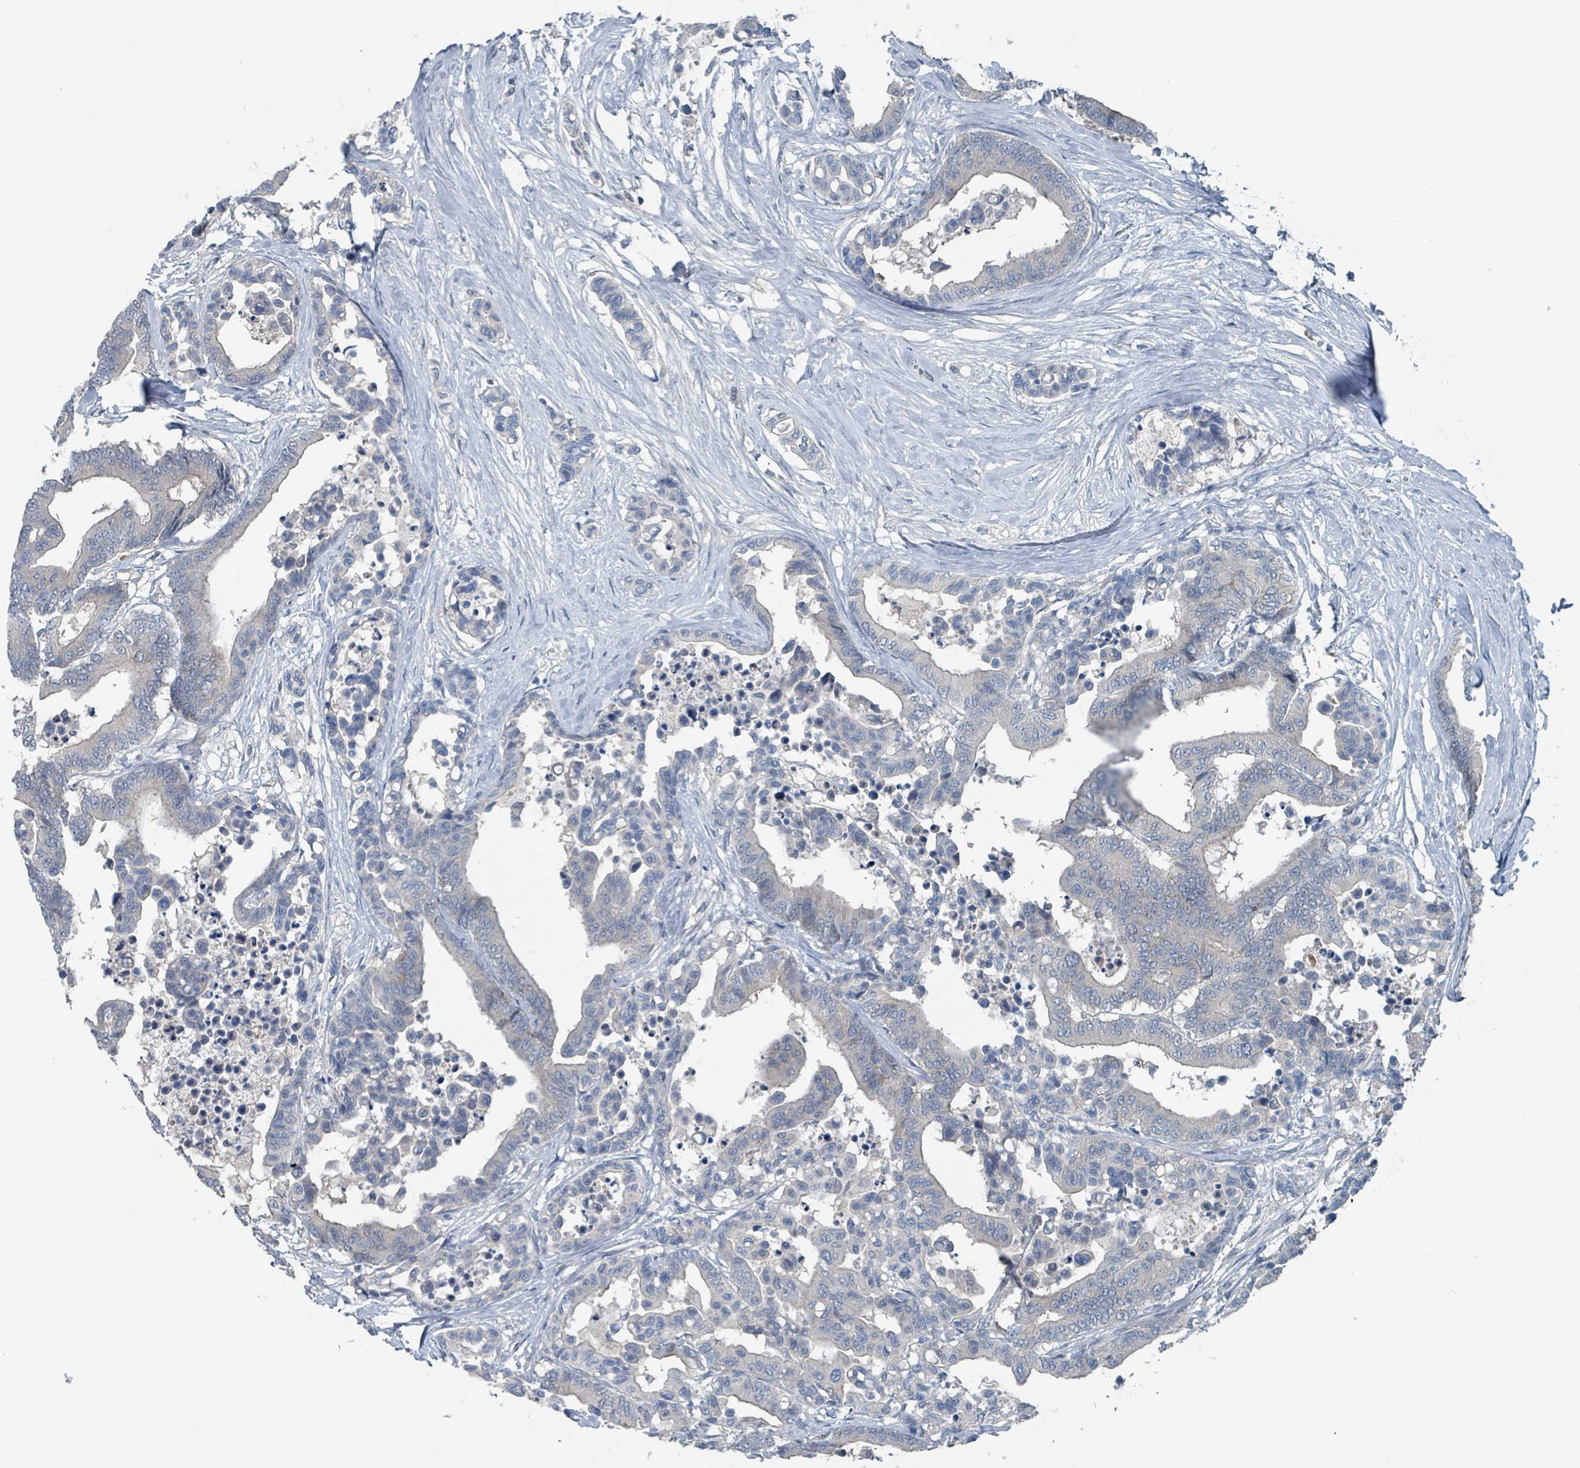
{"staining": {"intensity": "negative", "quantity": "none", "location": "none"}, "tissue": "colorectal cancer", "cell_type": "Tumor cells", "image_type": "cancer", "snomed": [{"axis": "morphology", "description": "Normal tissue, NOS"}, {"axis": "morphology", "description": "Adenocarcinoma, NOS"}, {"axis": "topography", "description": "Colon"}], "caption": "Colorectal adenocarcinoma stained for a protein using immunohistochemistry (IHC) exhibits no expression tumor cells.", "gene": "ACBD4", "patient": {"sex": "male", "age": 82}}